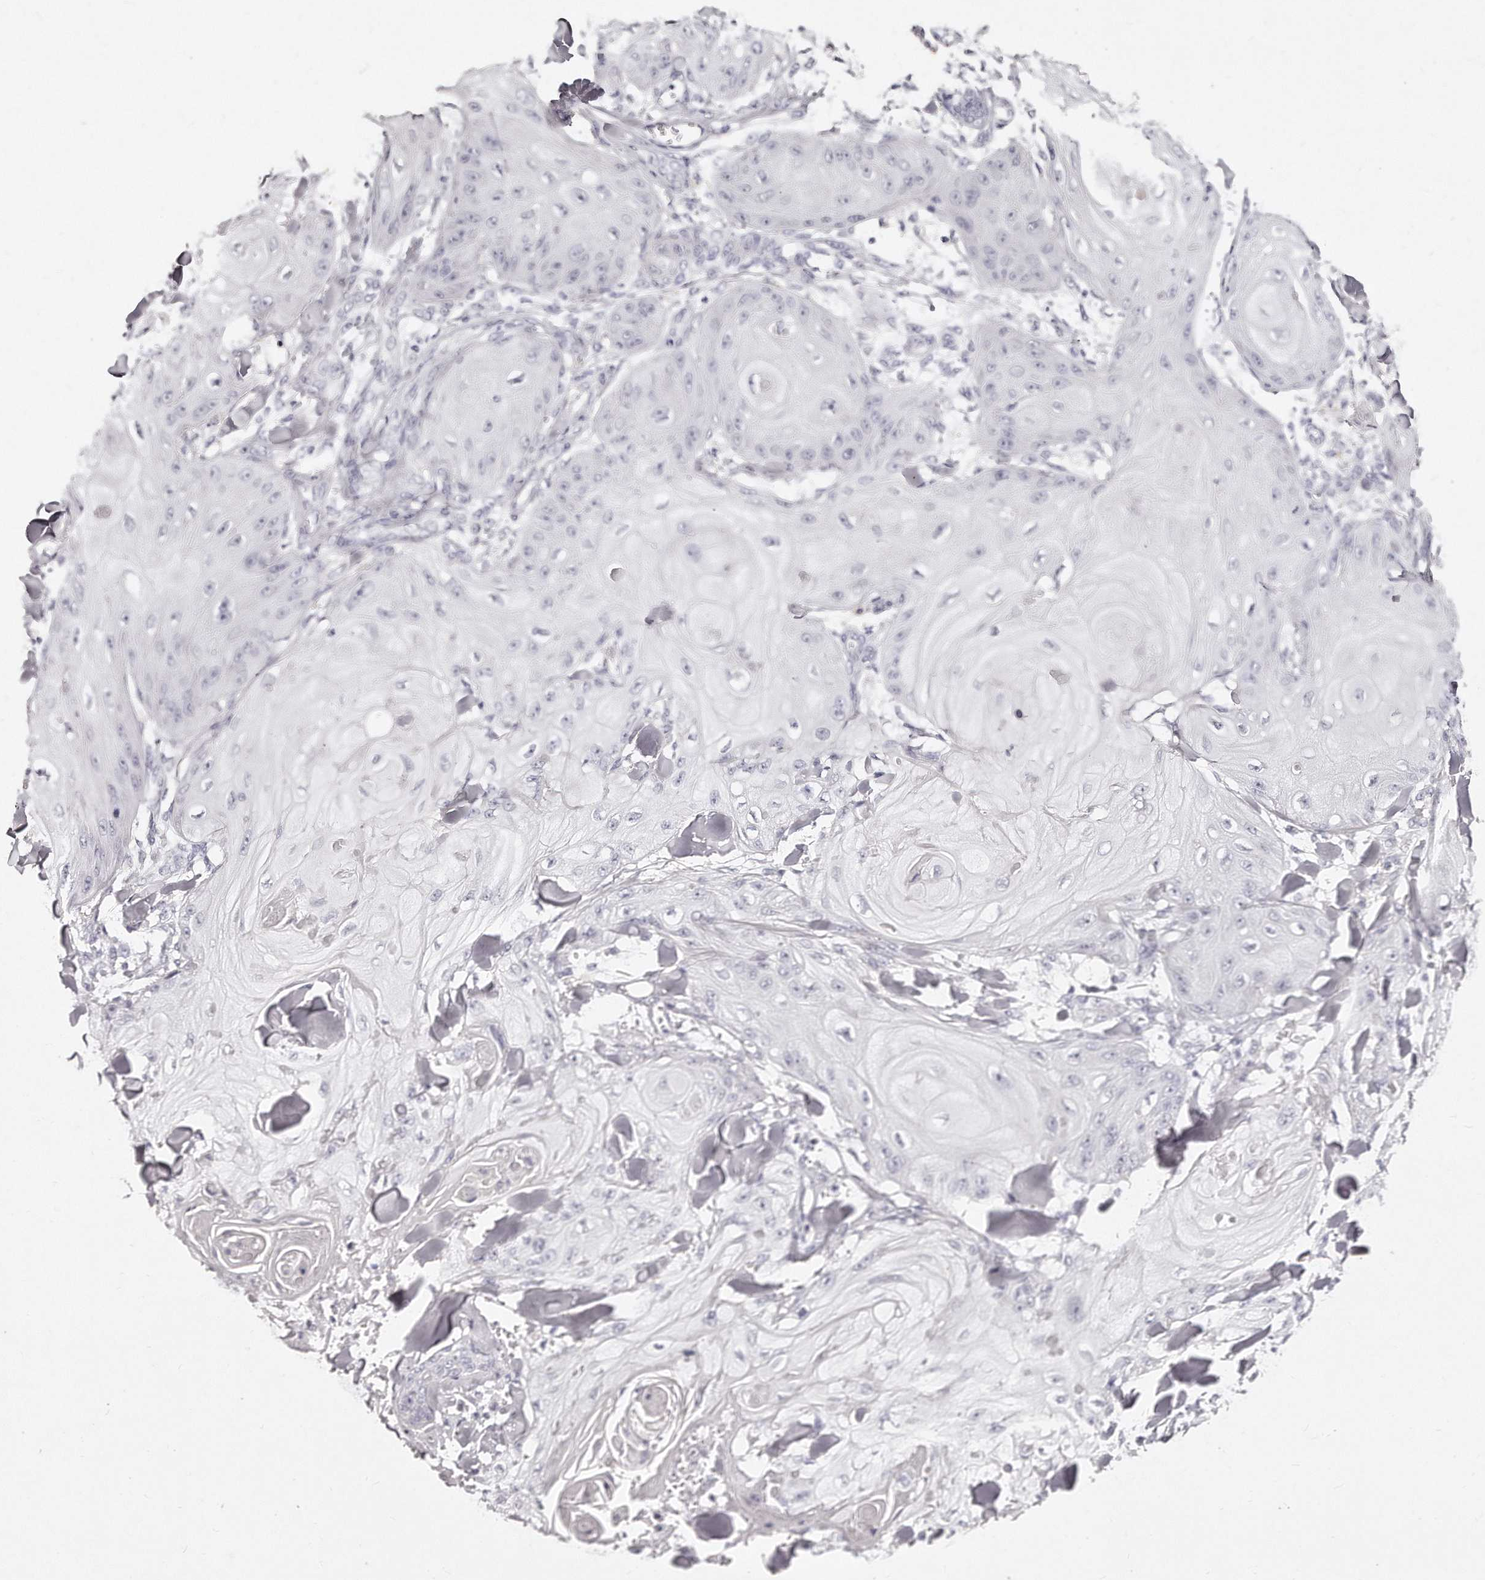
{"staining": {"intensity": "negative", "quantity": "none", "location": "none"}, "tissue": "skin cancer", "cell_type": "Tumor cells", "image_type": "cancer", "snomed": [{"axis": "morphology", "description": "Squamous cell carcinoma, NOS"}, {"axis": "topography", "description": "Skin"}], "caption": "The micrograph displays no significant positivity in tumor cells of squamous cell carcinoma (skin). The staining is performed using DAB (3,3'-diaminobenzidine) brown chromogen with nuclei counter-stained in using hematoxylin.", "gene": "GDA", "patient": {"sex": "male", "age": 74}}